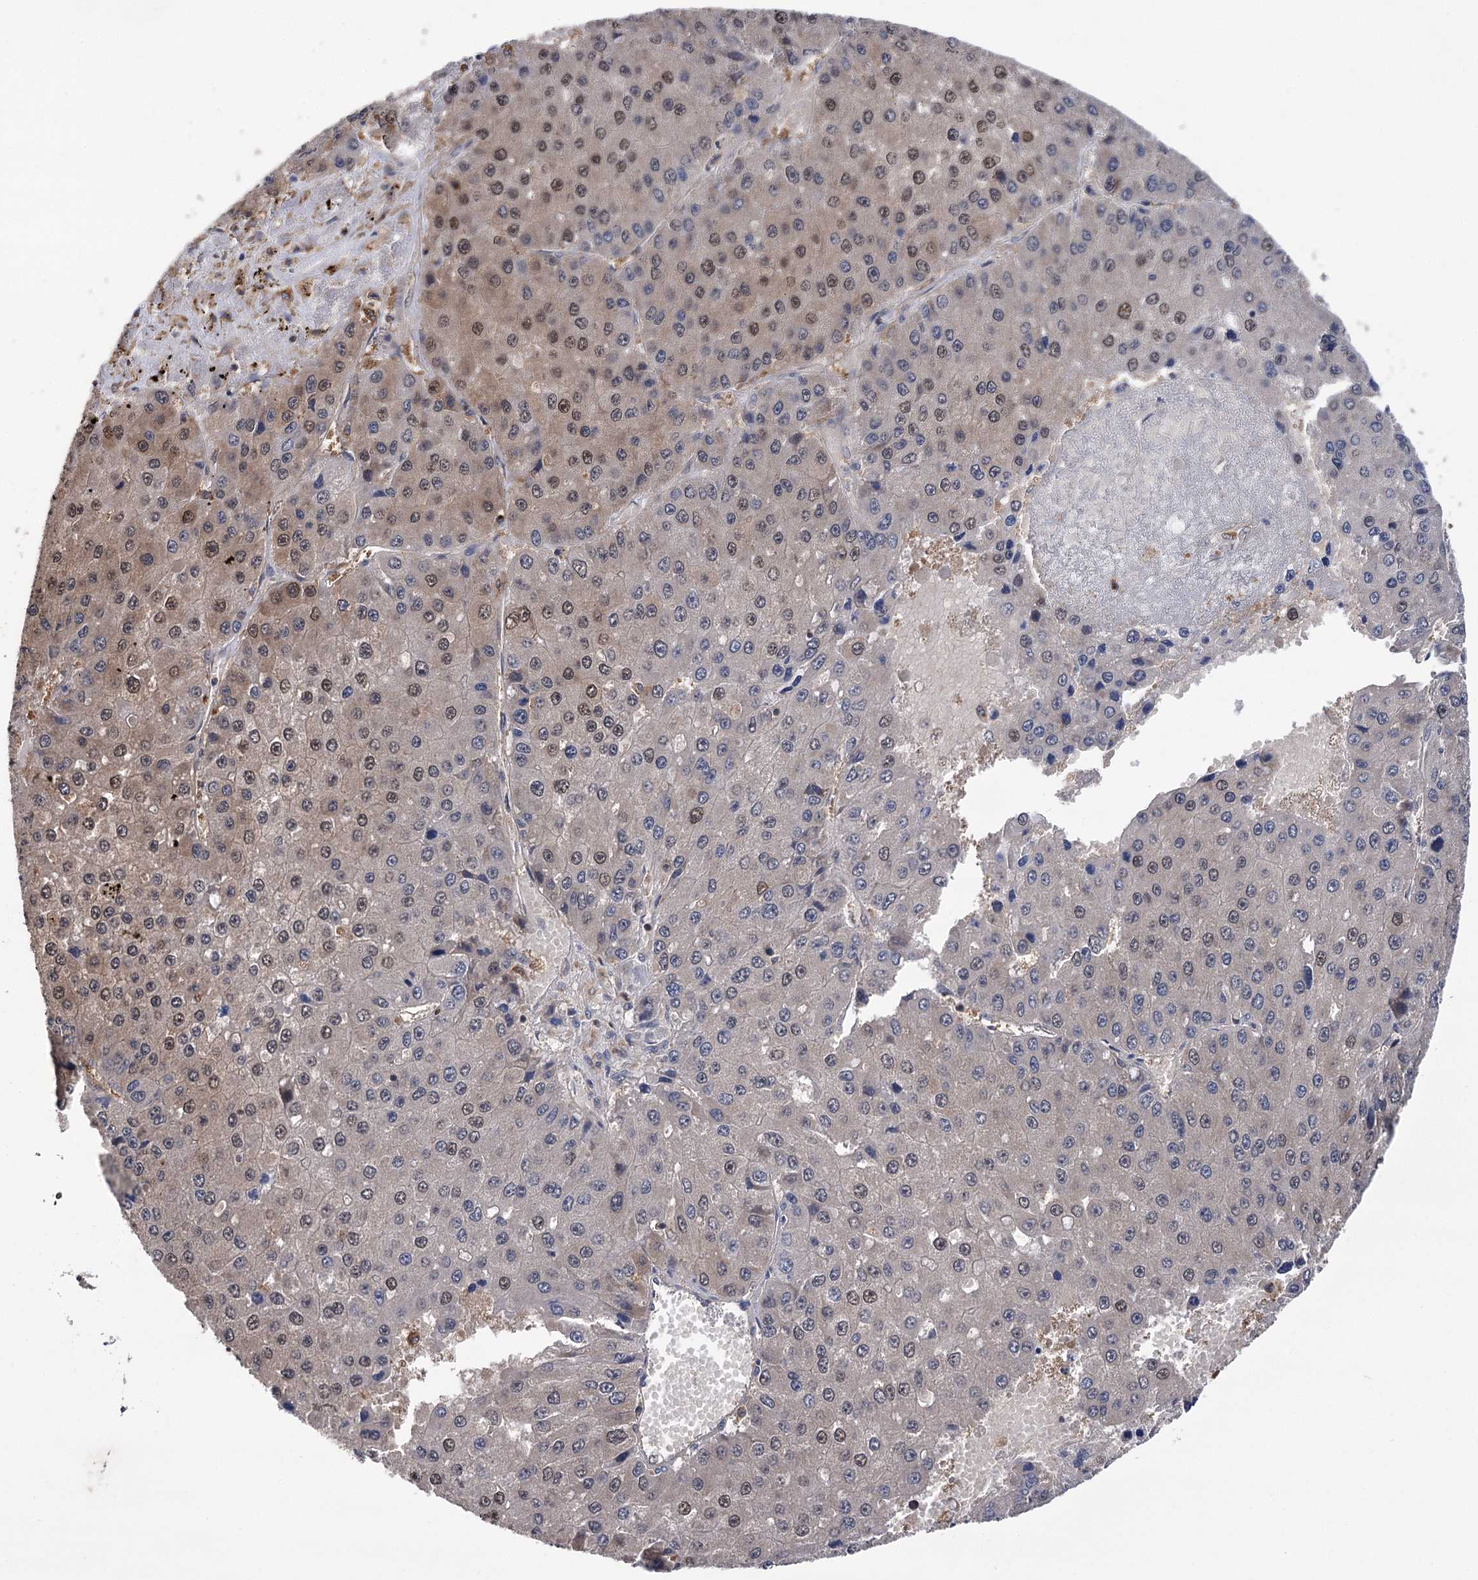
{"staining": {"intensity": "moderate", "quantity": "25%-75%", "location": "cytoplasmic/membranous,nuclear"}, "tissue": "liver cancer", "cell_type": "Tumor cells", "image_type": "cancer", "snomed": [{"axis": "morphology", "description": "Carcinoma, Hepatocellular, NOS"}, {"axis": "topography", "description": "Liver"}], "caption": "High-magnification brightfield microscopy of liver cancer stained with DAB (brown) and counterstained with hematoxylin (blue). tumor cells exhibit moderate cytoplasmic/membranous and nuclear positivity is present in approximately25%-75% of cells.", "gene": "DPP3", "patient": {"sex": "female", "age": 73}}